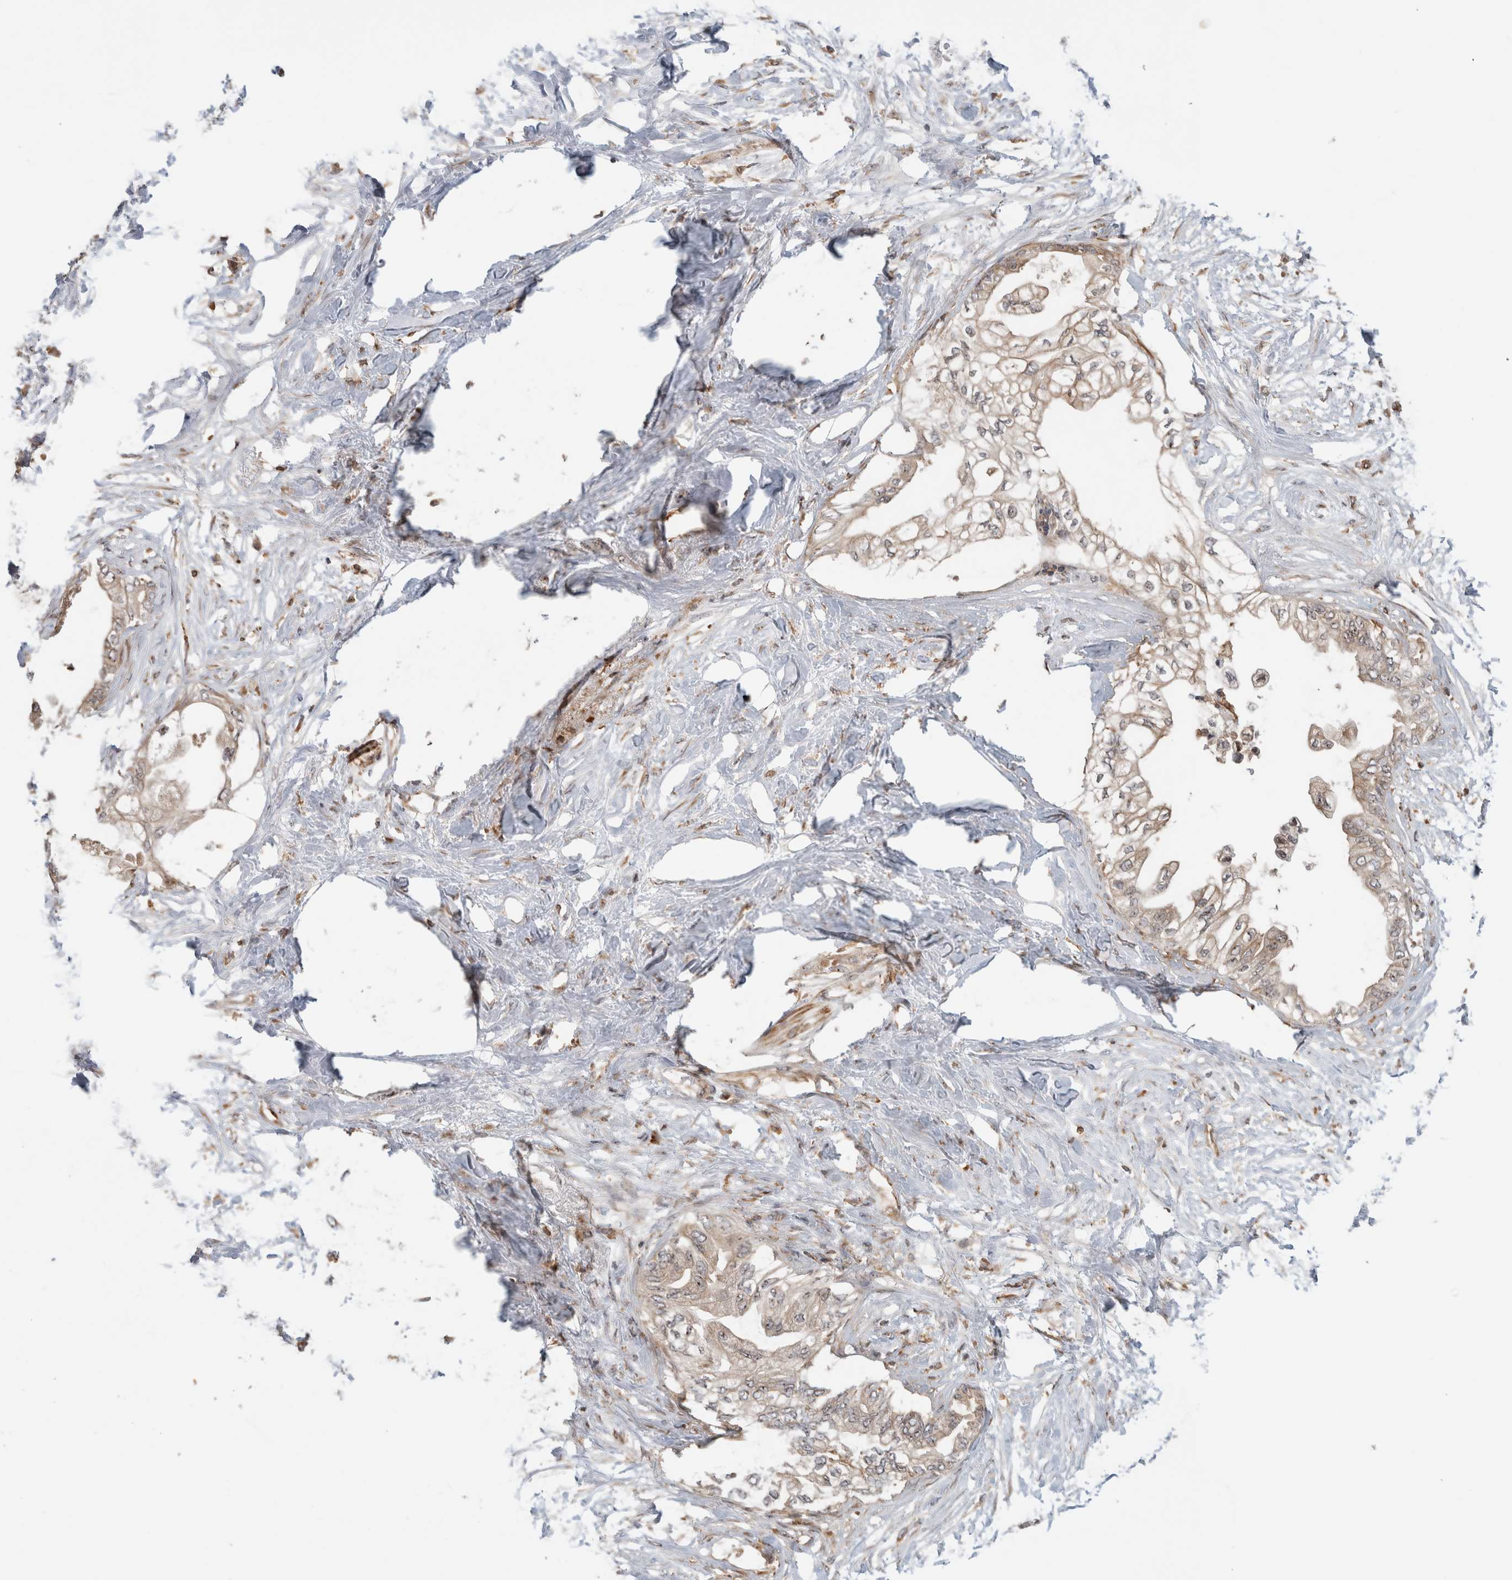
{"staining": {"intensity": "weak", "quantity": ">75%", "location": "cytoplasmic/membranous,nuclear"}, "tissue": "pancreatic cancer", "cell_type": "Tumor cells", "image_type": "cancer", "snomed": [{"axis": "morphology", "description": "Normal tissue, NOS"}, {"axis": "morphology", "description": "Adenocarcinoma, NOS"}, {"axis": "topography", "description": "Pancreas"}, {"axis": "topography", "description": "Duodenum"}], "caption": "Protein expression analysis of human adenocarcinoma (pancreatic) reveals weak cytoplasmic/membranous and nuclear expression in about >75% of tumor cells.", "gene": "WASF2", "patient": {"sex": "female", "age": 60}}